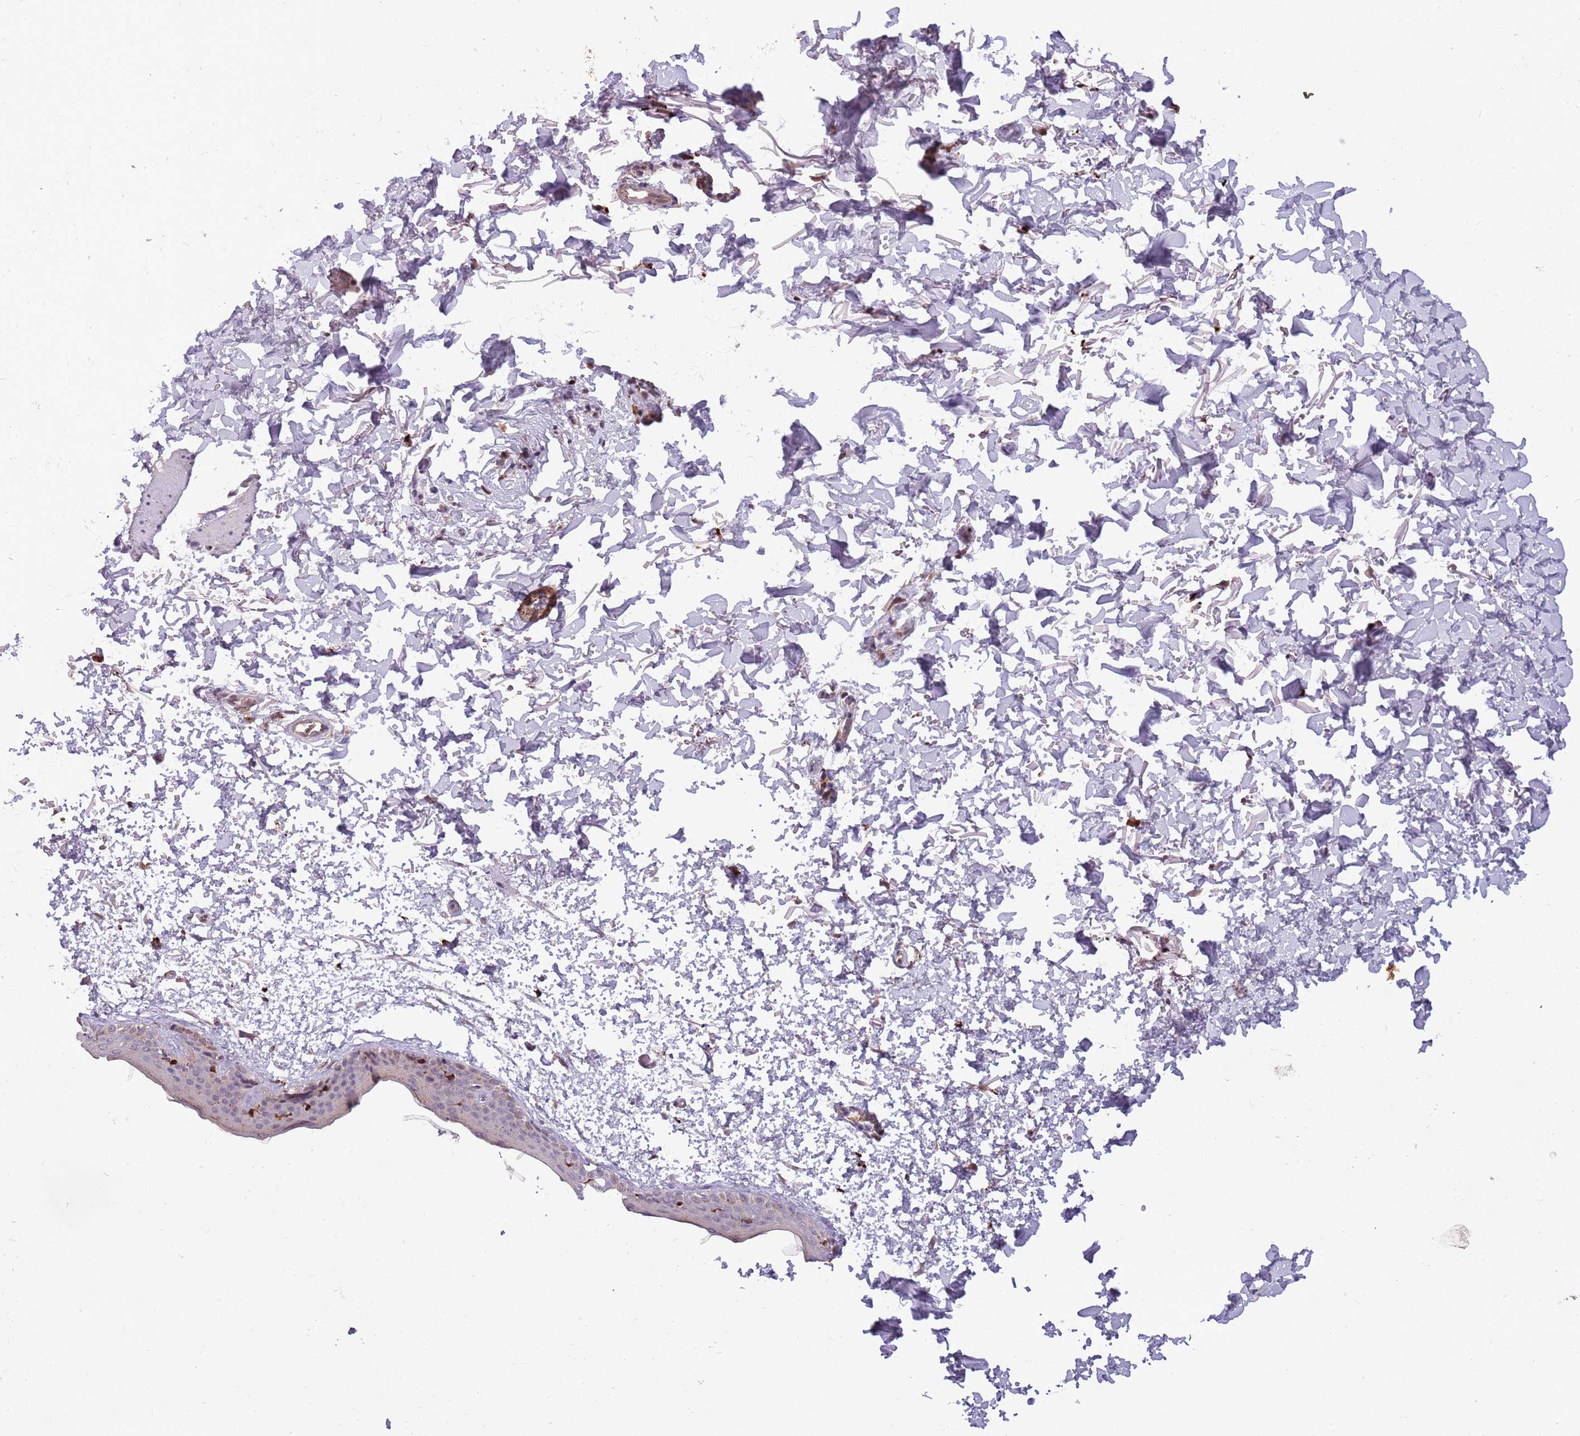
{"staining": {"intensity": "weak", "quantity": ">75%", "location": "cytoplasmic/membranous"}, "tissue": "skin", "cell_type": "Fibroblasts", "image_type": "normal", "snomed": [{"axis": "morphology", "description": "Normal tissue, NOS"}, {"axis": "topography", "description": "Skin"}], "caption": "High-magnification brightfield microscopy of benign skin stained with DAB (3,3'-diaminobenzidine) (brown) and counterstained with hematoxylin (blue). fibroblasts exhibit weak cytoplasmic/membranous expression is appreciated in about>75% of cells. Nuclei are stained in blue.", "gene": "TRIM27", "patient": {"sex": "male", "age": 66}}